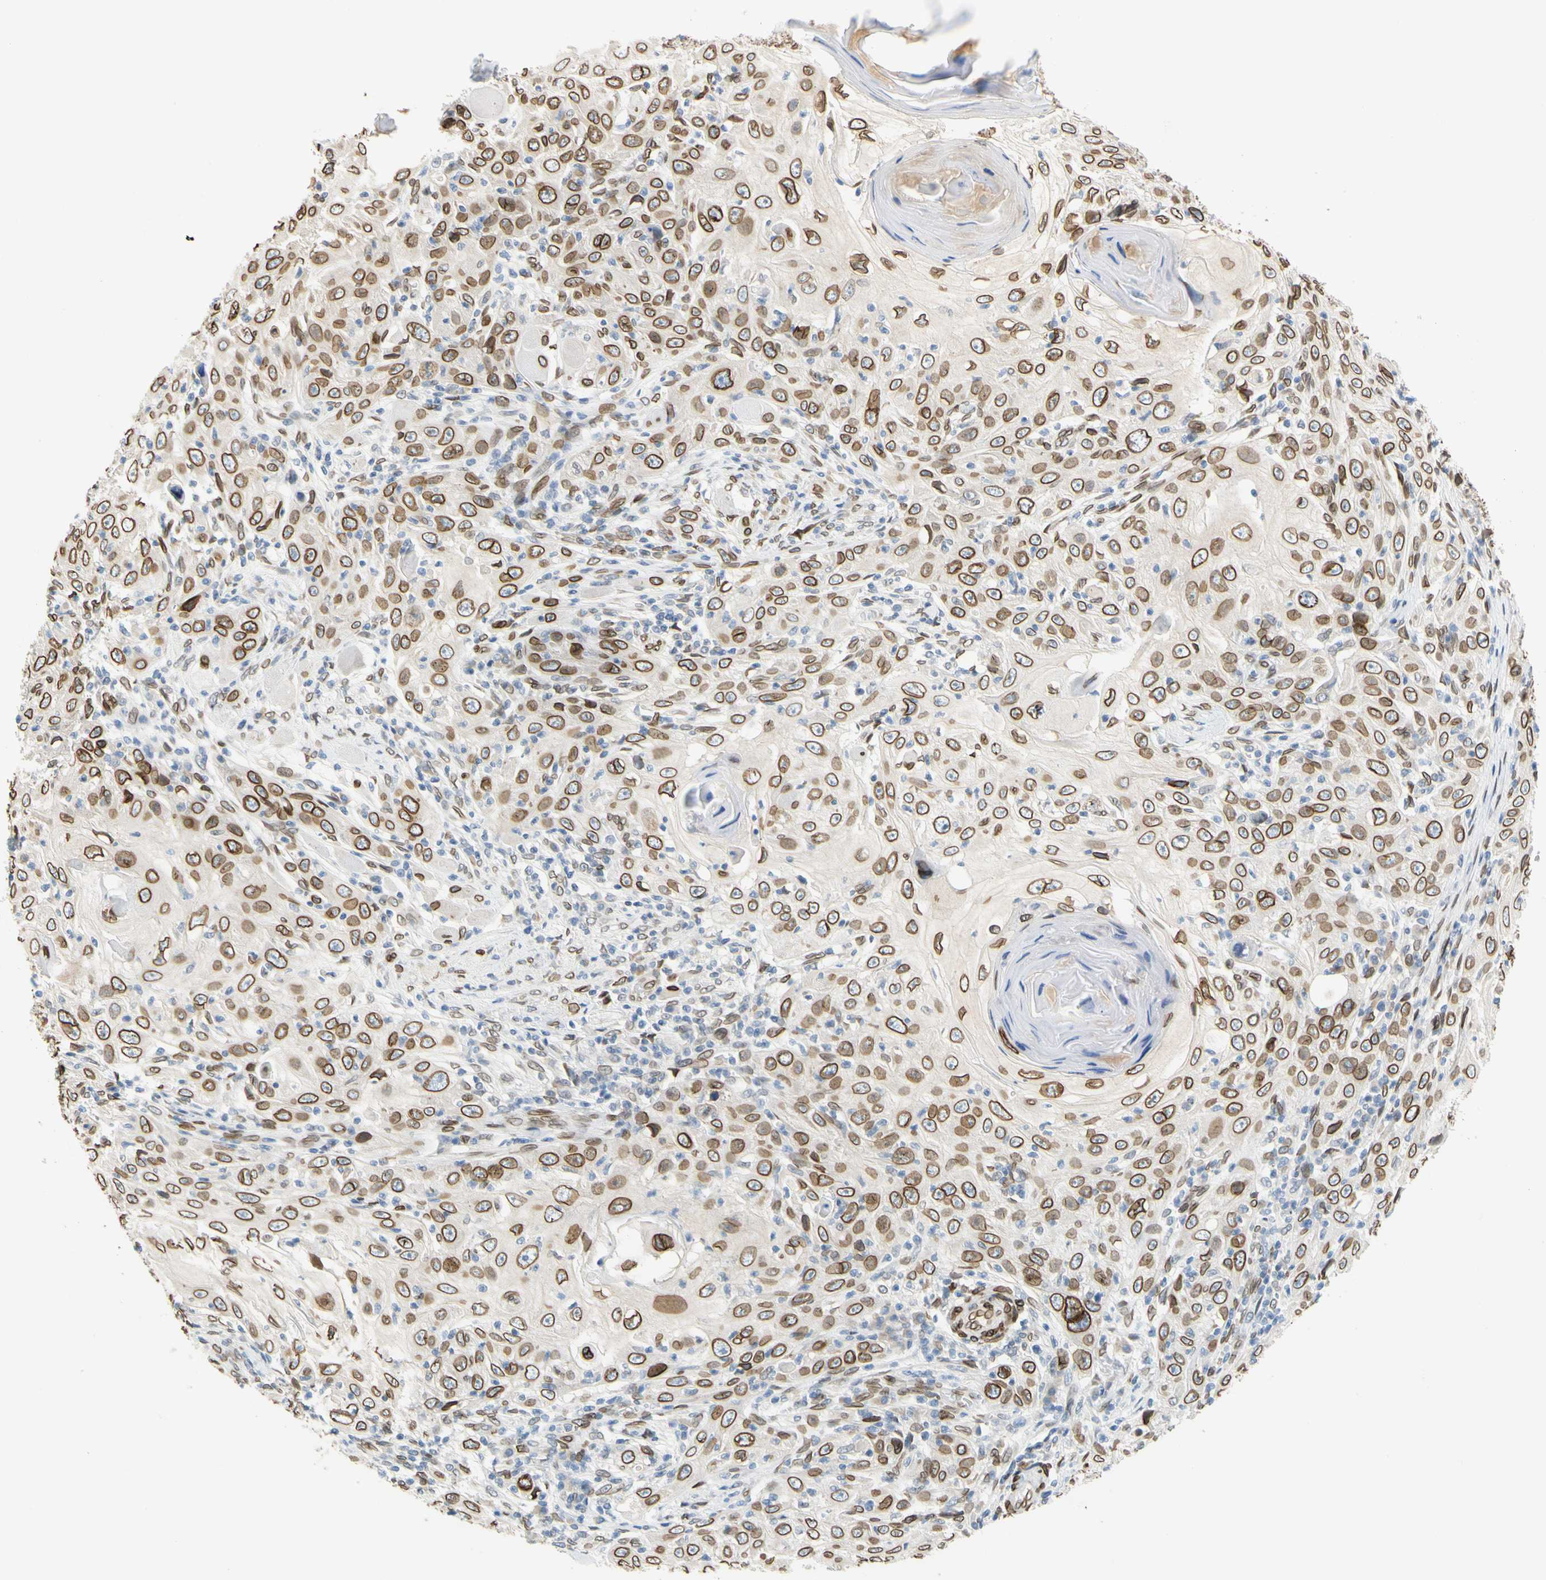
{"staining": {"intensity": "strong", "quantity": ">75%", "location": "cytoplasmic/membranous,nuclear"}, "tissue": "skin cancer", "cell_type": "Tumor cells", "image_type": "cancer", "snomed": [{"axis": "morphology", "description": "Squamous cell carcinoma, NOS"}, {"axis": "topography", "description": "Skin"}], "caption": "Strong cytoplasmic/membranous and nuclear positivity for a protein is seen in about >75% of tumor cells of skin cancer (squamous cell carcinoma) using immunohistochemistry (IHC).", "gene": "SUN1", "patient": {"sex": "female", "age": 88}}